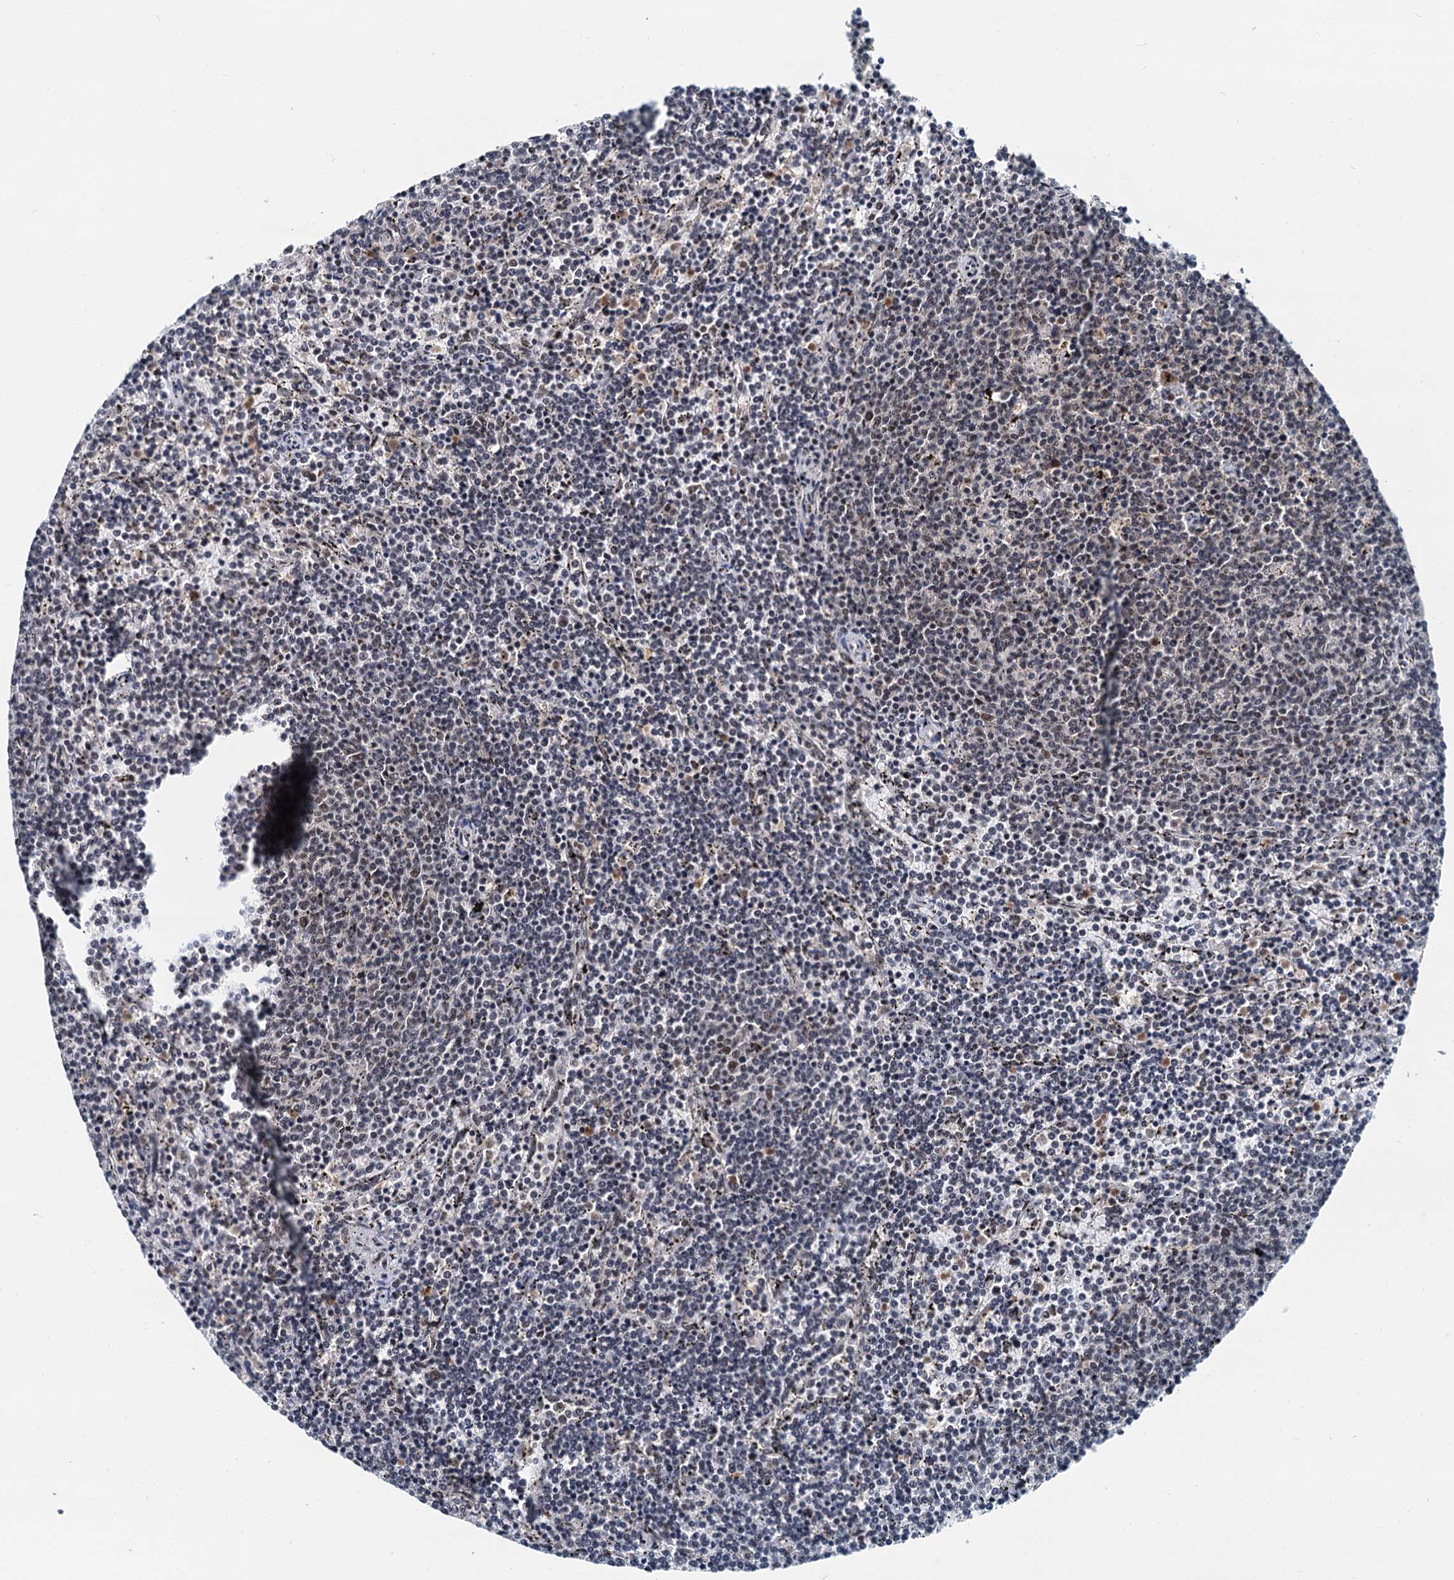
{"staining": {"intensity": "weak", "quantity": "25%-75%", "location": "nuclear"}, "tissue": "lymphoma", "cell_type": "Tumor cells", "image_type": "cancer", "snomed": [{"axis": "morphology", "description": "Malignant lymphoma, non-Hodgkin's type, Low grade"}, {"axis": "topography", "description": "Spleen"}], "caption": "Immunohistochemical staining of human low-grade malignant lymphoma, non-Hodgkin's type shows low levels of weak nuclear positivity in about 25%-75% of tumor cells. (DAB (3,3'-diaminobenzidine) = brown stain, brightfield microscopy at high magnification).", "gene": "SNRPD1", "patient": {"sex": "female", "age": 50}}